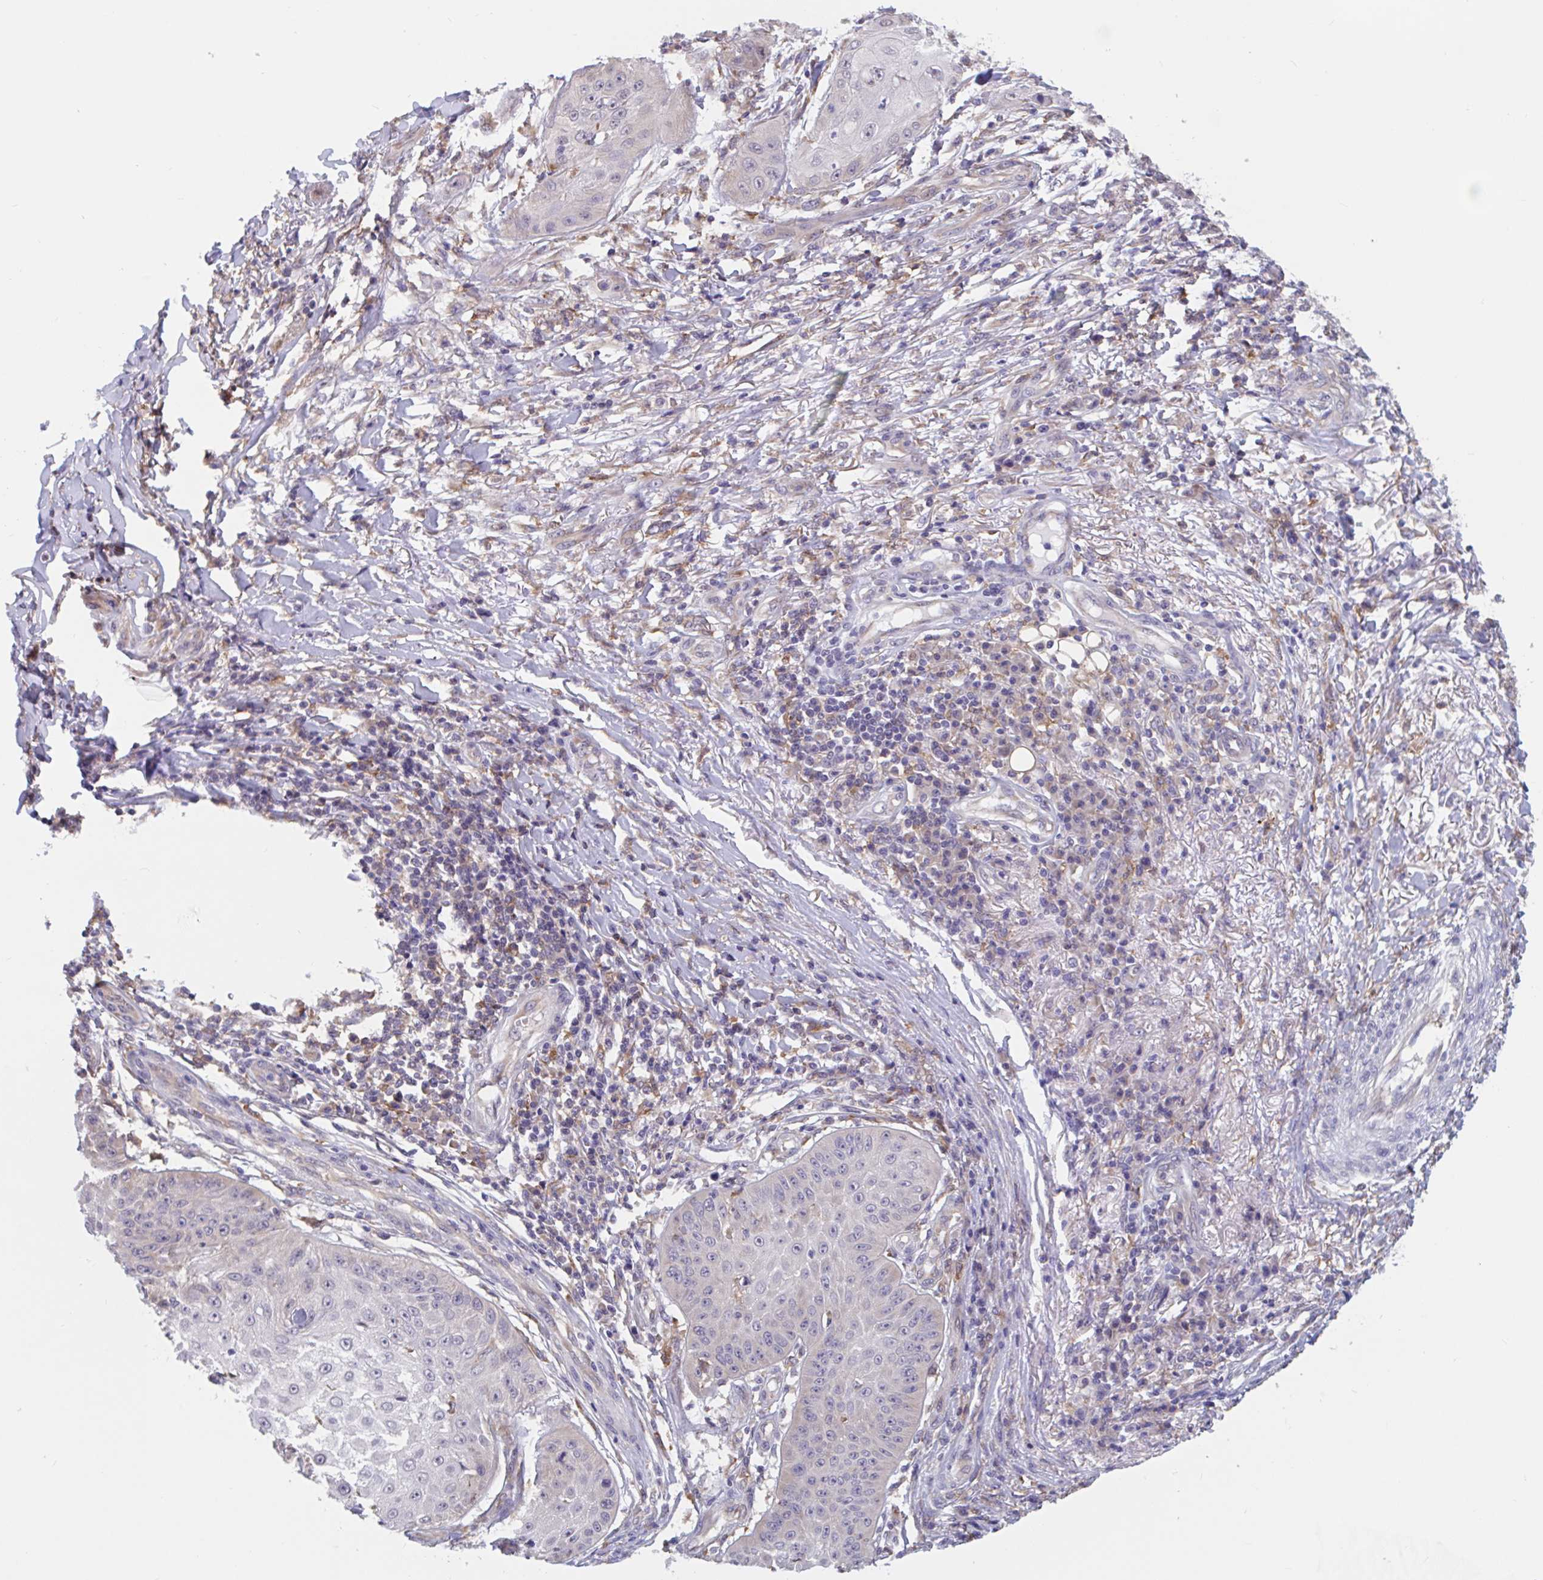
{"staining": {"intensity": "negative", "quantity": "none", "location": "none"}, "tissue": "skin cancer", "cell_type": "Tumor cells", "image_type": "cancer", "snomed": [{"axis": "morphology", "description": "Squamous cell carcinoma, NOS"}, {"axis": "topography", "description": "Skin"}], "caption": "This is a image of IHC staining of skin squamous cell carcinoma, which shows no positivity in tumor cells.", "gene": "SNX8", "patient": {"sex": "male", "age": 70}}